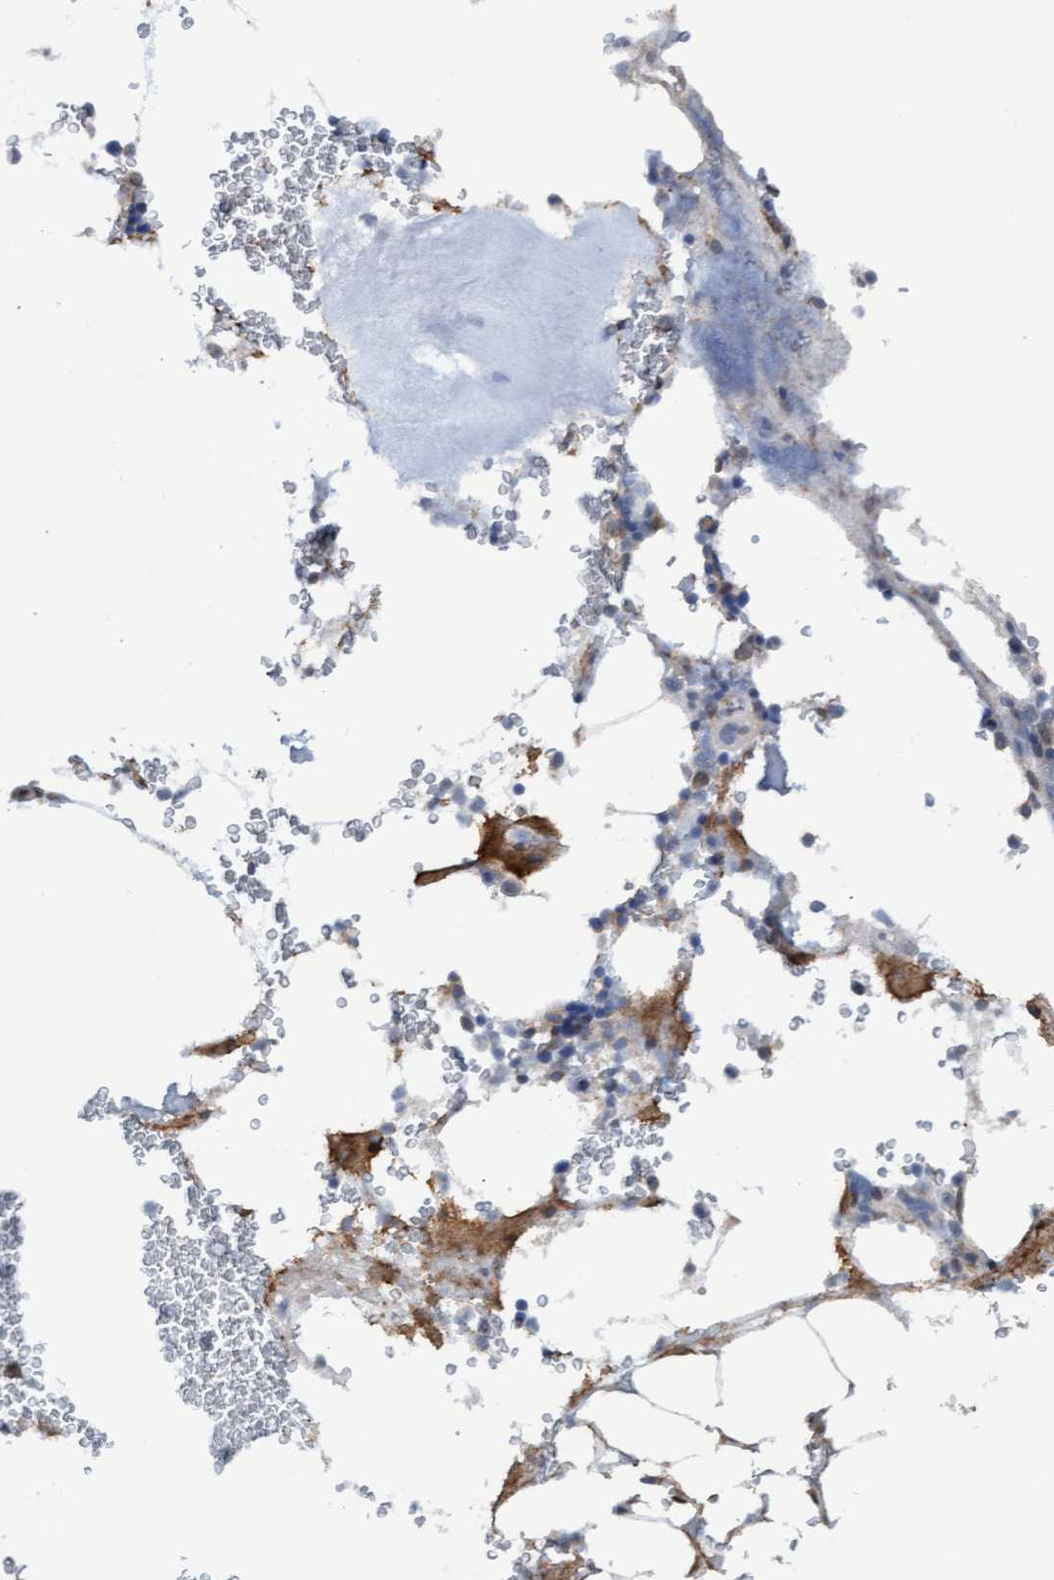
{"staining": {"intensity": "moderate", "quantity": "<25%", "location": "cytoplasmic/membranous"}, "tissue": "bone marrow", "cell_type": "Hematopoietic cells", "image_type": "normal", "snomed": [{"axis": "morphology", "description": "Normal tissue, NOS"}, {"axis": "topography", "description": "Bone marrow"}], "caption": "Protein staining by immunohistochemistry (IHC) demonstrates moderate cytoplasmic/membranous expression in about <25% of hematopoietic cells in unremarkable bone marrow. Nuclei are stained in blue.", "gene": "MGLL", "patient": {"sex": "female", "age": 81}}